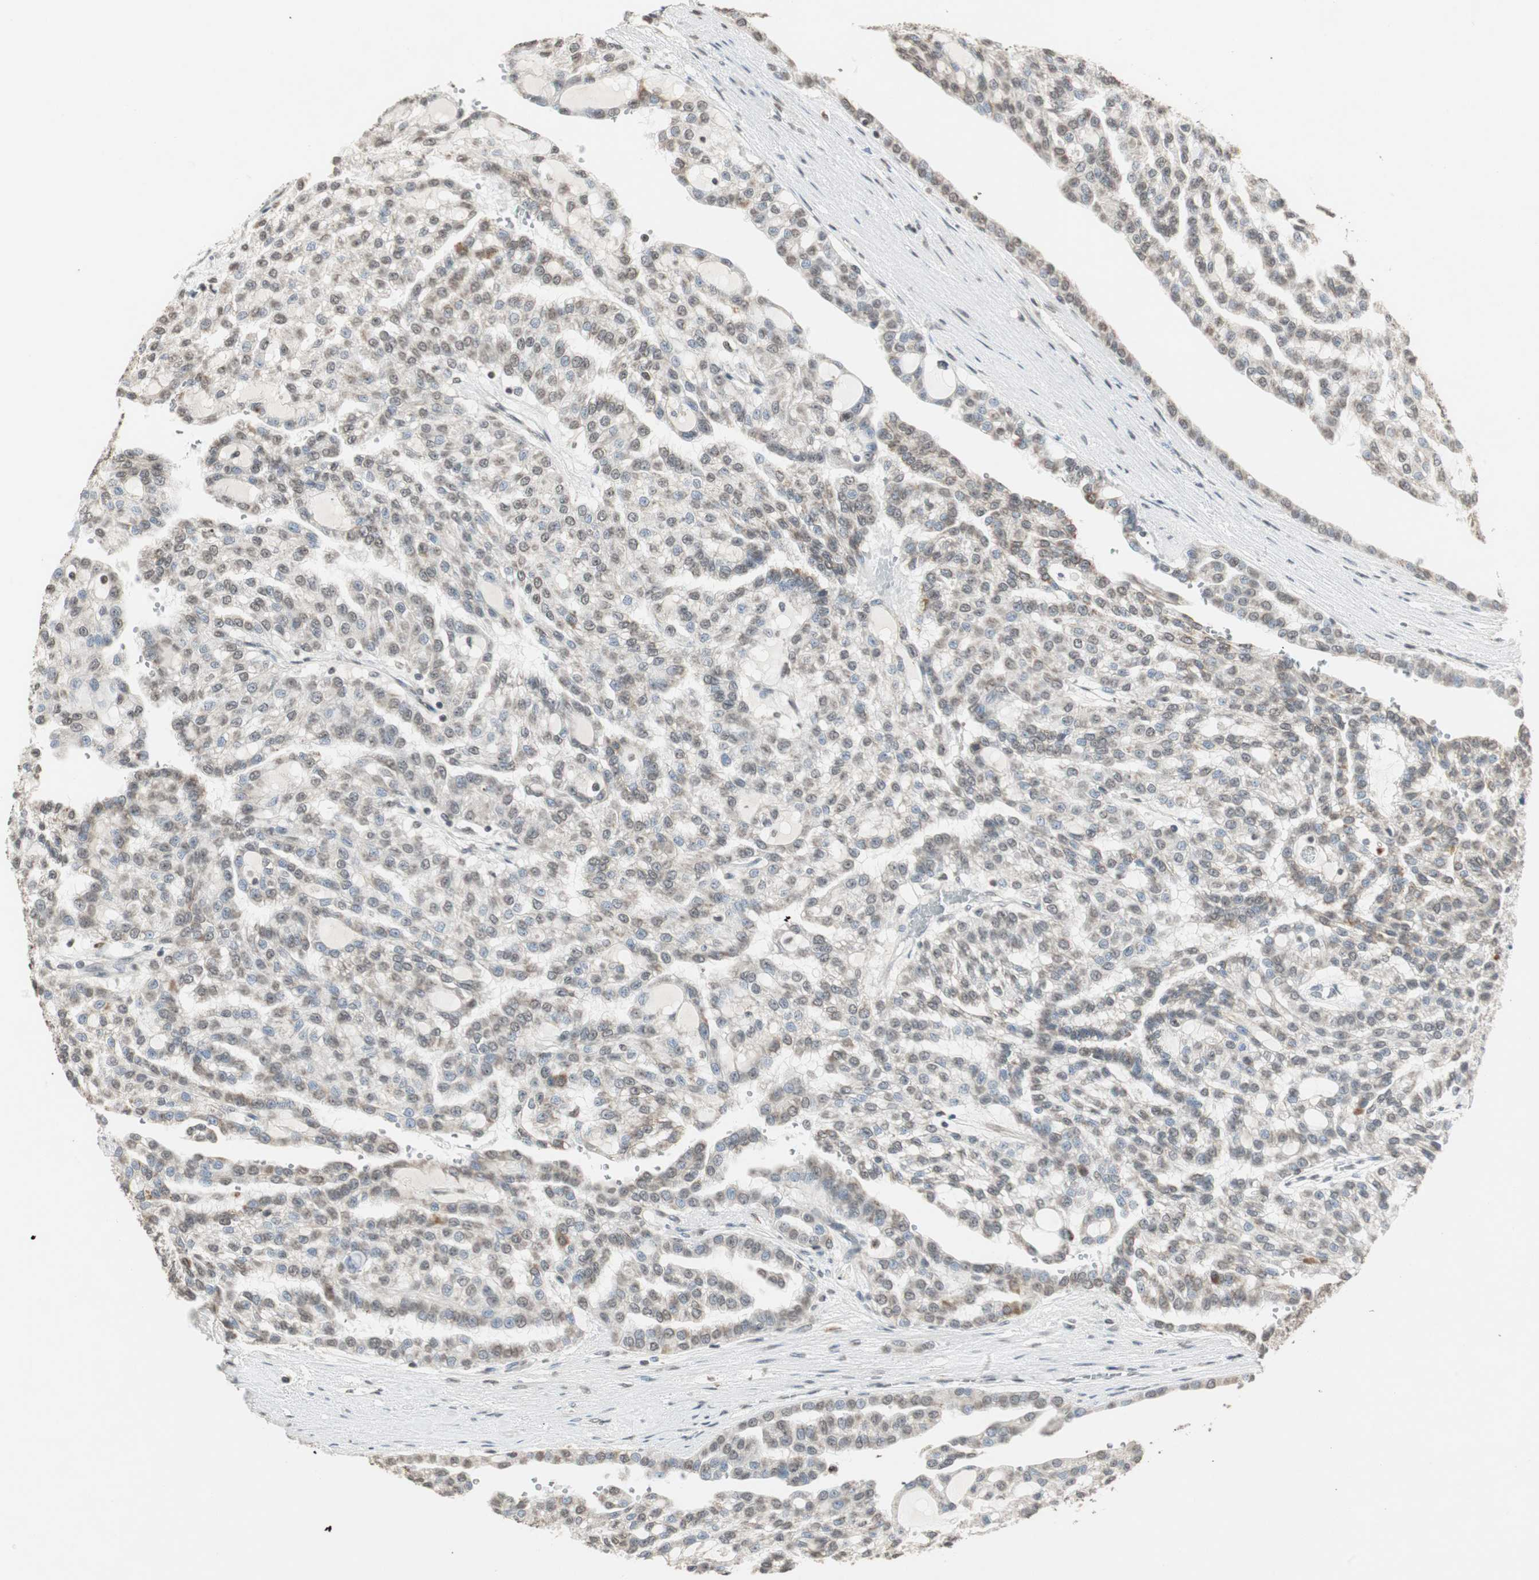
{"staining": {"intensity": "weak", "quantity": "25%-75%", "location": "cytoplasmic/membranous,nuclear"}, "tissue": "renal cancer", "cell_type": "Tumor cells", "image_type": "cancer", "snomed": [{"axis": "morphology", "description": "Adenocarcinoma, NOS"}, {"axis": "topography", "description": "Kidney"}], "caption": "Immunohistochemistry (DAB) staining of human renal cancer displays weak cytoplasmic/membranous and nuclear protein expression in about 25%-75% of tumor cells. The staining is performed using DAB (3,3'-diaminobenzidine) brown chromogen to label protein expression. The nuclei are counter-stained blue using hematoxylin.", "gene": "PRELID1", "patient": {"sex": "male", "age": 63}}